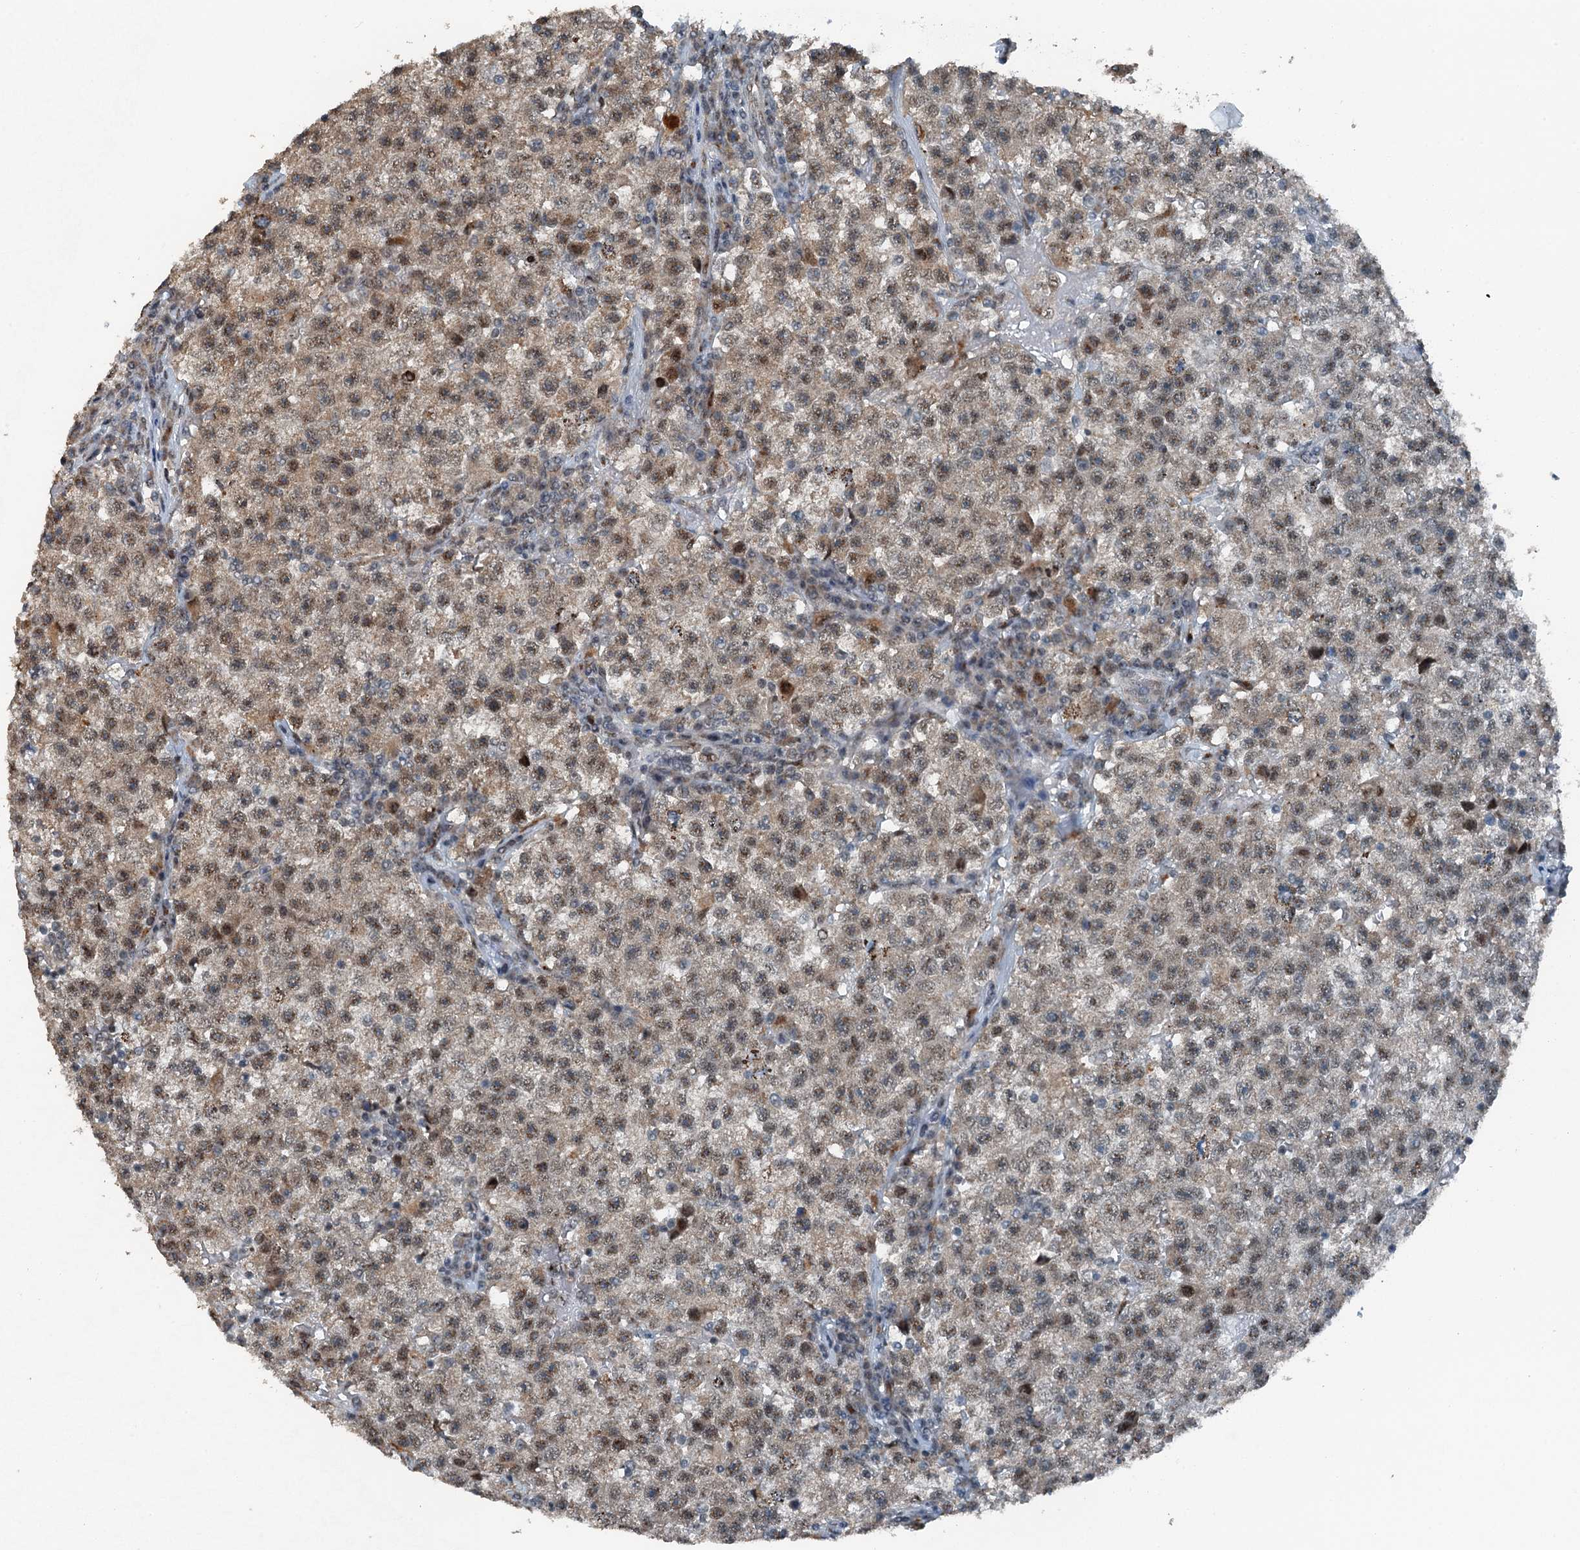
{"staining": {"intensity": "weak", "quantity": ">75%", "location": "cytoplasmic/membranous,nuclear"}, "tissue": "testis cancer", "cell_type": "Tumor cells", "image_type": "cancer", "snomed": [{"axis": "morphology", "description": "Seminoma, NOS"}, {"axis": "topography", "description": "Testis"}], "caption": "This micrograph displays testis cancer (seminoma) stained with IHC to label a protein in brown. The cytoplasmic/membranous and nuclear of tumor cells show weak positivity for the protein. Nuclei are counter-stained blue.", "gene": "BMERB1", "patient": {"sex": "male", "age": 22}}